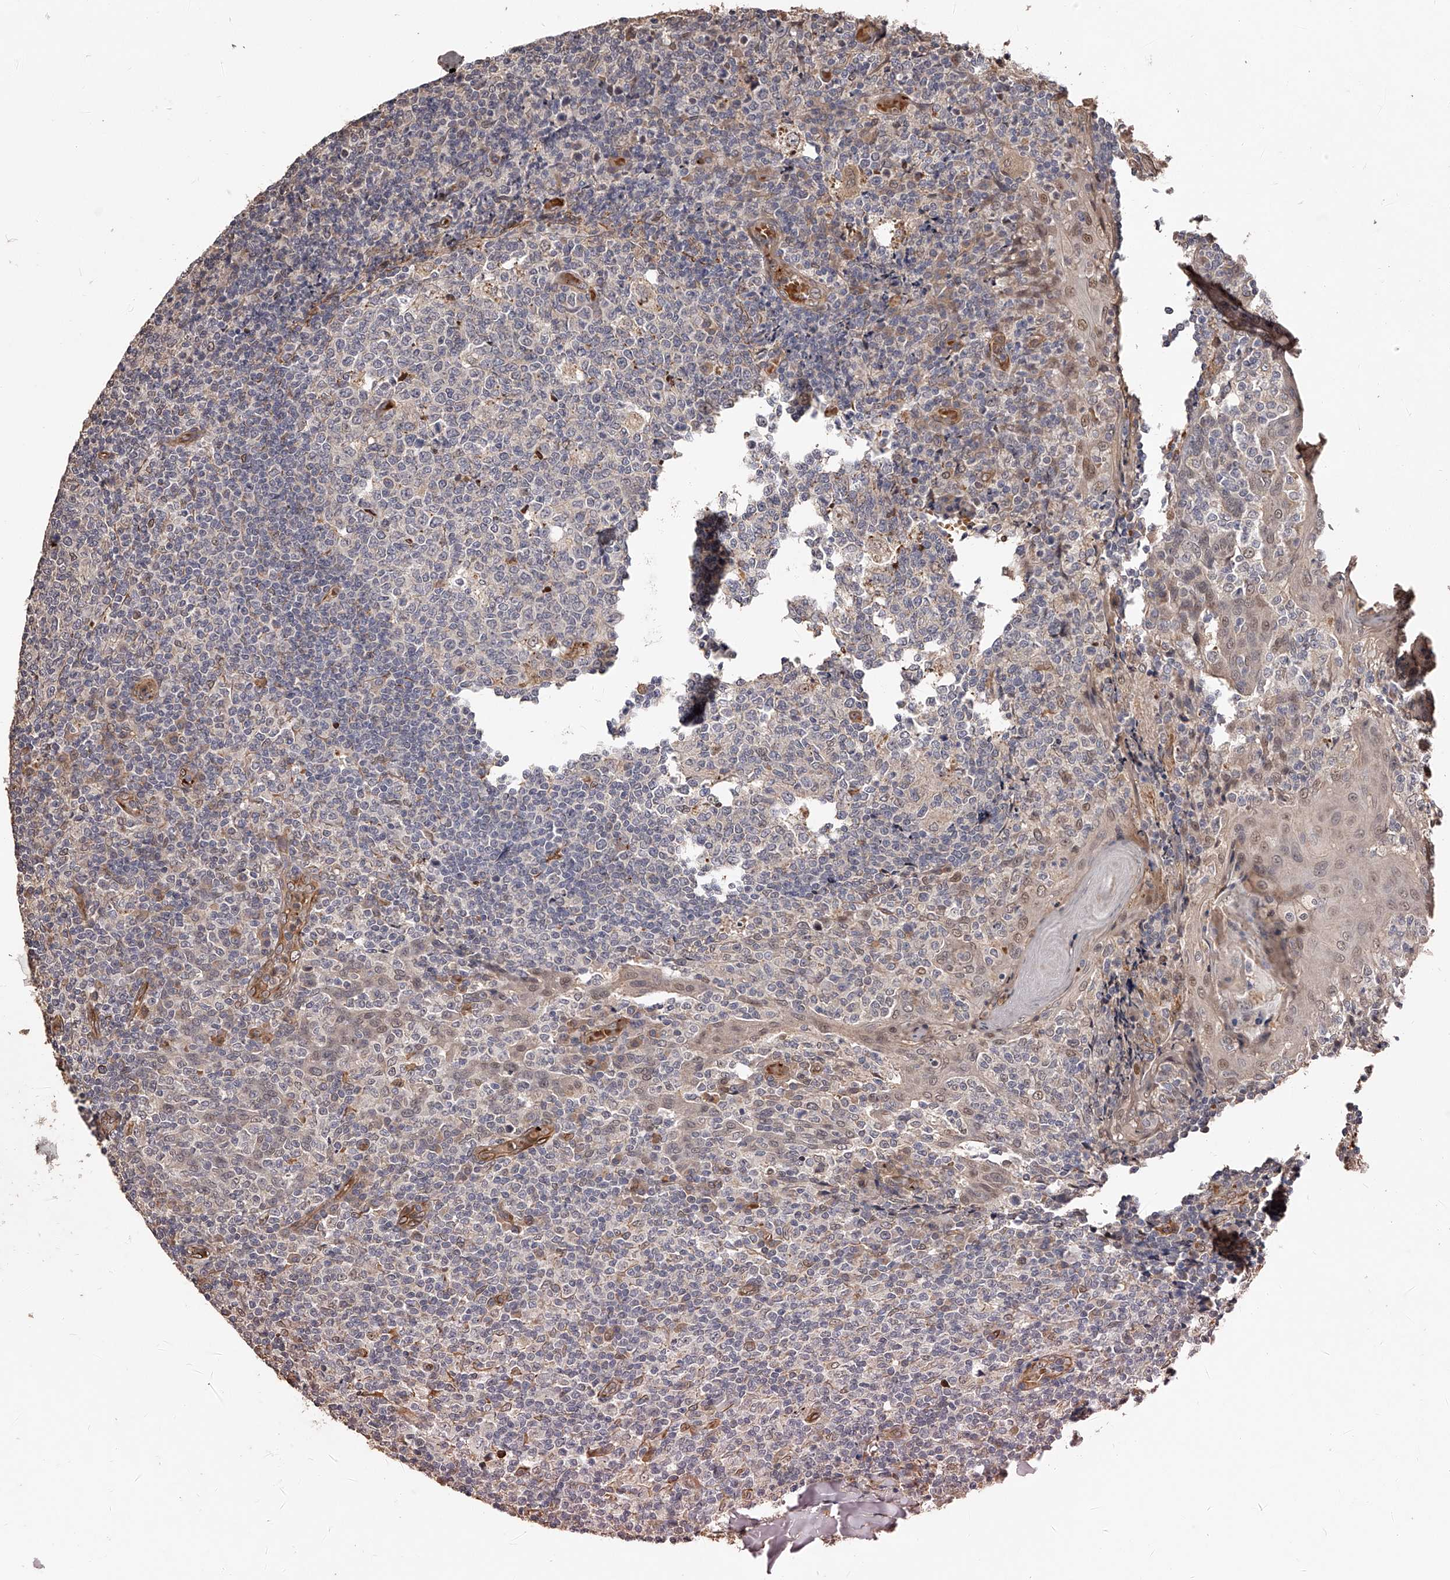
{"staining": {"intensity": "moderate", "quantity": "<25%", "location": "cytoplasmic/membranous,nuclear"}, "tissue": "tonsil", "cell_type": "Germinal center cells", "image_type": "normal", "snomed": [{"axis": "morphology", "description": "Normal tissue, NOS"}, {"axis": "topography", "description": "Tonsil"}], "caption": "Tonsil was stained to show a protein in brown. There is low levels of moderate cytoplasmic/membranous,nuclear staining in about <25% of germinal center cells. The staining was performed using DAB to visualize the protein expression in brown, while the nuclei were stained in blue with hematoxylin (Magnification: 20x).", "gene": "URGCP", "patient": {"sex": "female", "age": 19}}